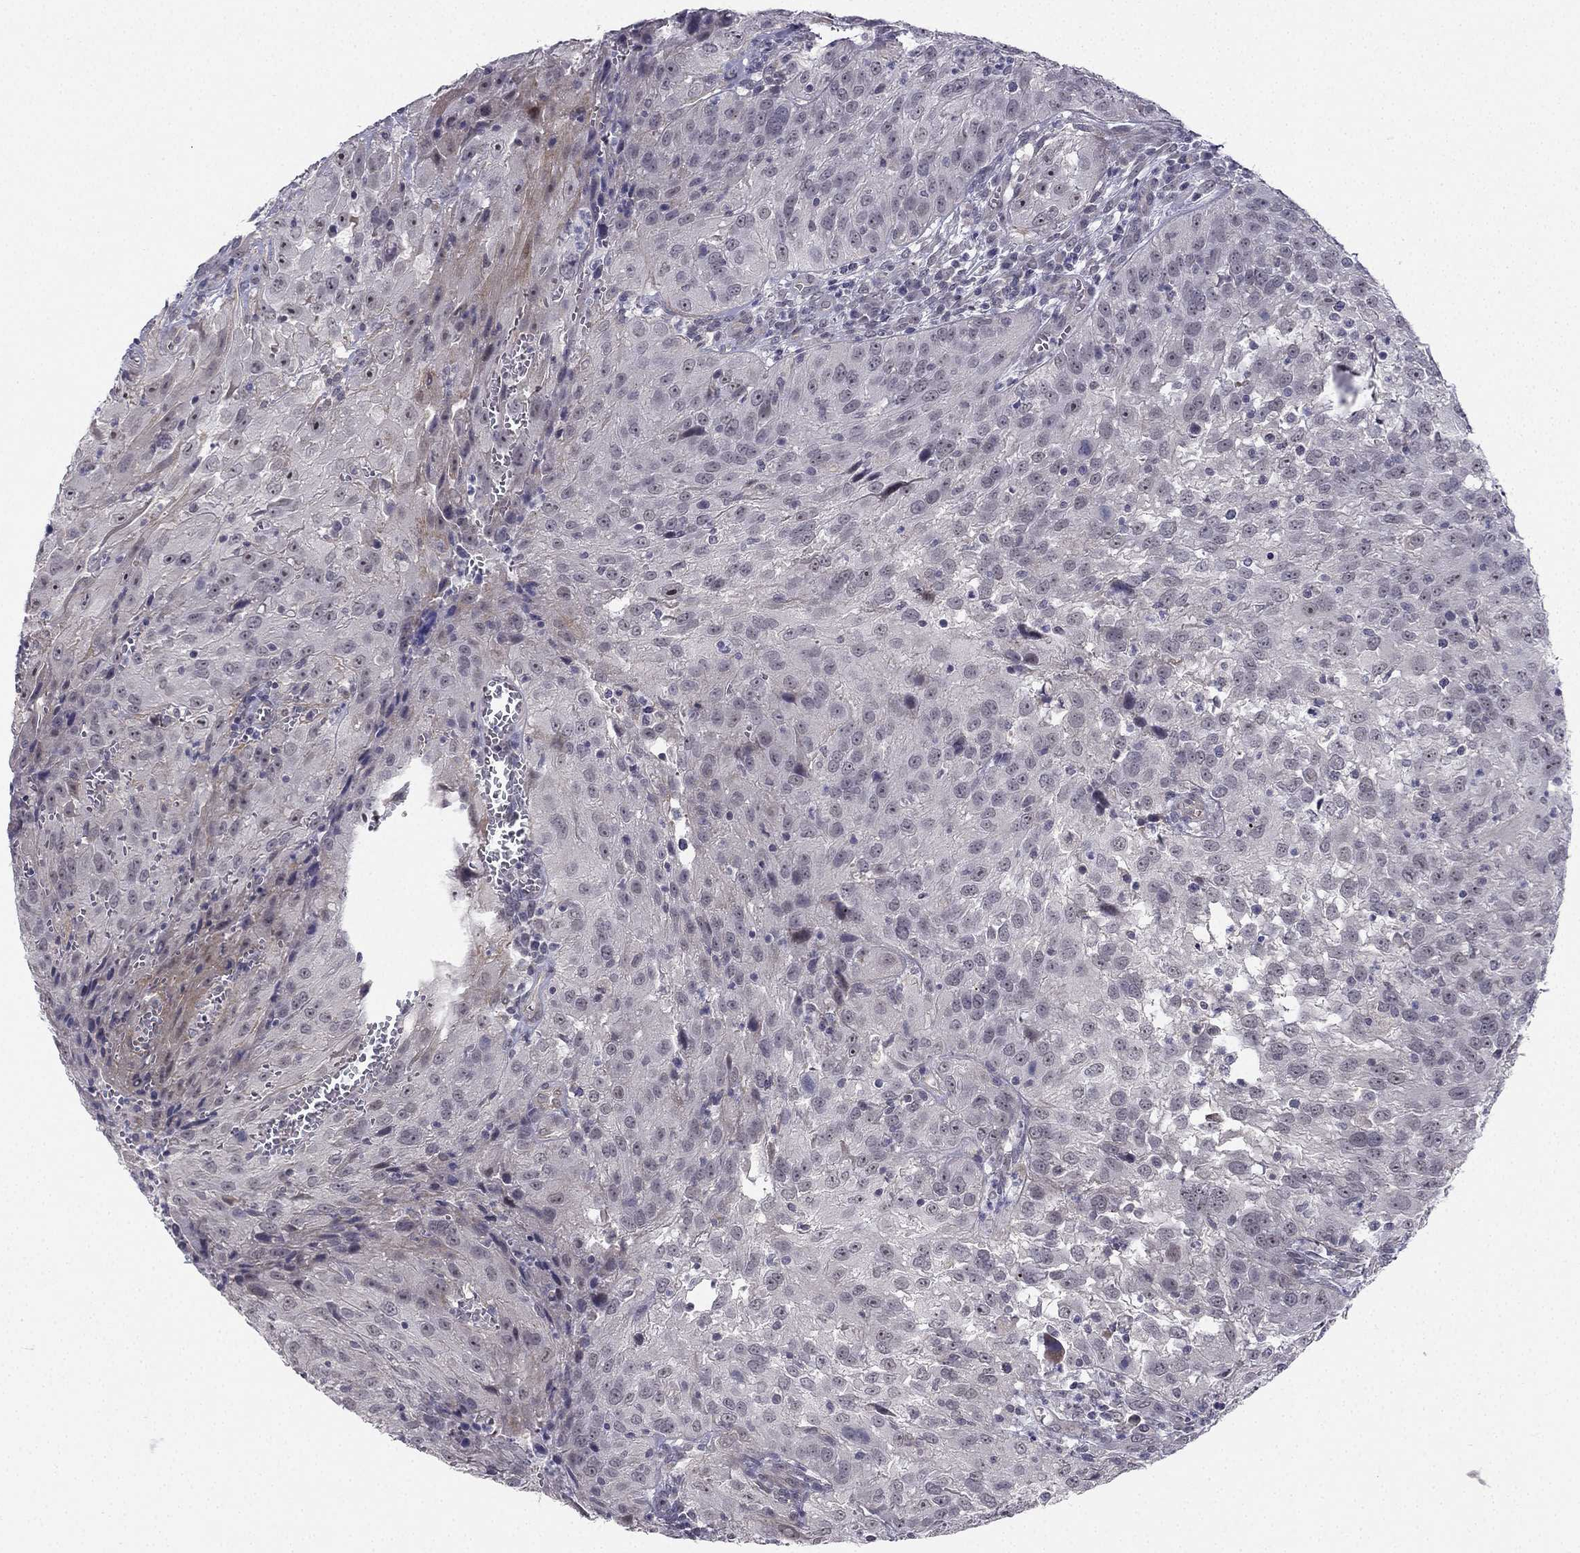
{"staining": {"intensity": "negative", "quantity": "none", "location": "none"}, "tissue": "cervical cancer", "cell_type": "Tumor cells", "image_type": "cancer", "snomed": [{"axis": "morphology", "description": "Squamous cell carcinoma, NOS"}, {"axis": "topography", "description": "Cervix"}], "caption": "Tumor cells show no significant protein expression in cervical squamous cell carcinoma. (DAB immunohistochemistry (IHC) with hematoxylin counter stain).", "gene": "CHST8", "patient": {"sex": "female", "age": 32}}